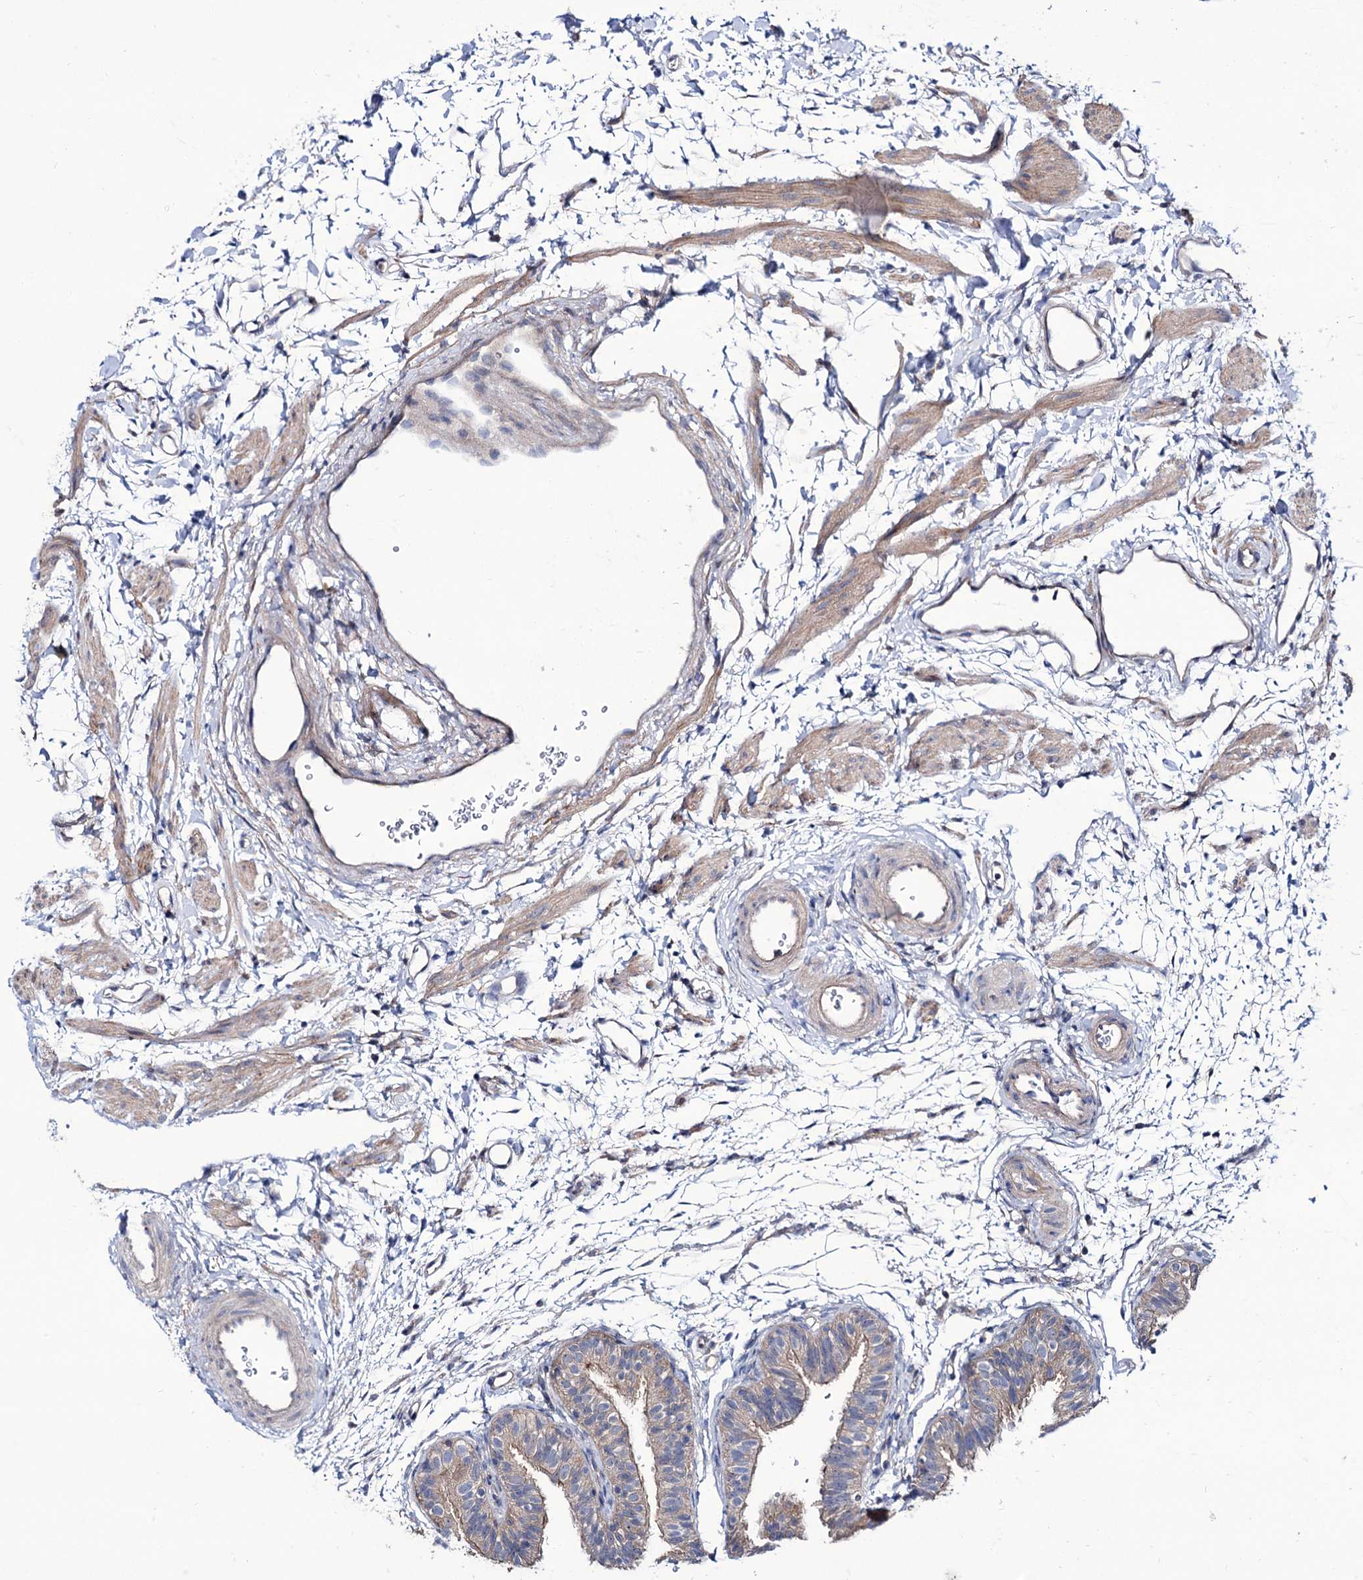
{"staining": {"intensity": "weak", "quantity": "25%-75%", "location": "cytoplasmic/membranous"}, "tissue": "fallopian tube", "cell_type": "Glandular cells", "image_type": "normal", "snomed": [{"axis": "morphology", "description": "Normal tissue, NOS"}, {"axis": "topography", "description": "Fallopian tube"}], "caption": "Fallopian tube stained with a brown dye reveals weak cytoplasmic/membranous positive staining in approximately 25%-75% of glandular cells.", "gene": "SEC24A", "patient": {"sex": "female", "age": 35}}